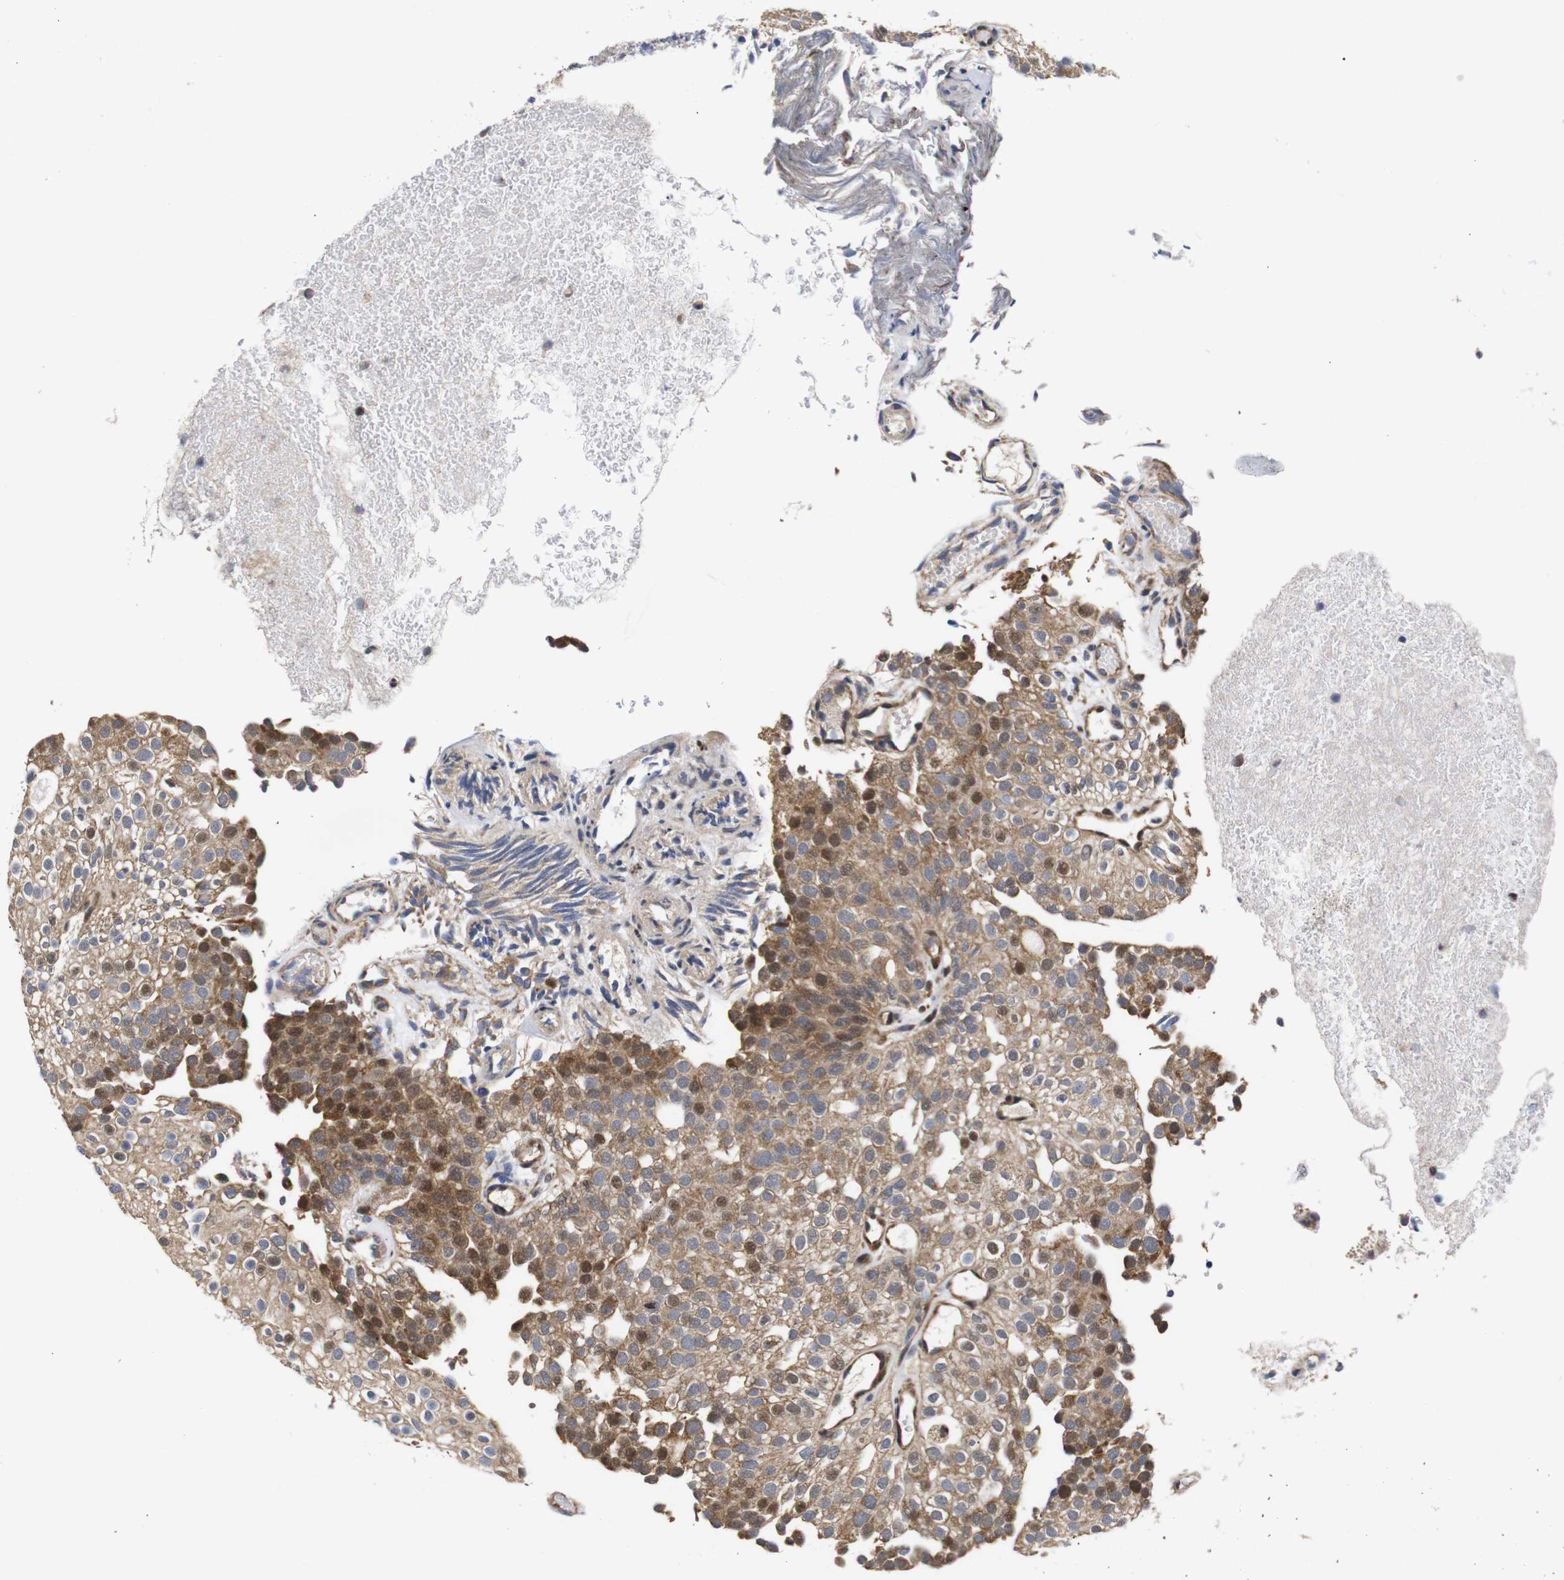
{"staining": {"intensity": "moderate", "quantity": ">75%", "location": "cytoplasmic/membranous,nuclear"}, "tissue": "urothelial cancer", "cell_type": "Tumor cells", "image_type": "cancer", "snomed": [{"axis": "morphology", "description": "Urothelial carcinoma, Low grade"}, {"axis": "topography", "description": "Urinary bladder"}], "caption": "Moderate cytoplasmic/membranous and nuclear protein expression is seen in approximately >75% of tumor cells in urothelial cancer.", "gene": "OPN3", "patient": {"sex": "male", "age": 78}}